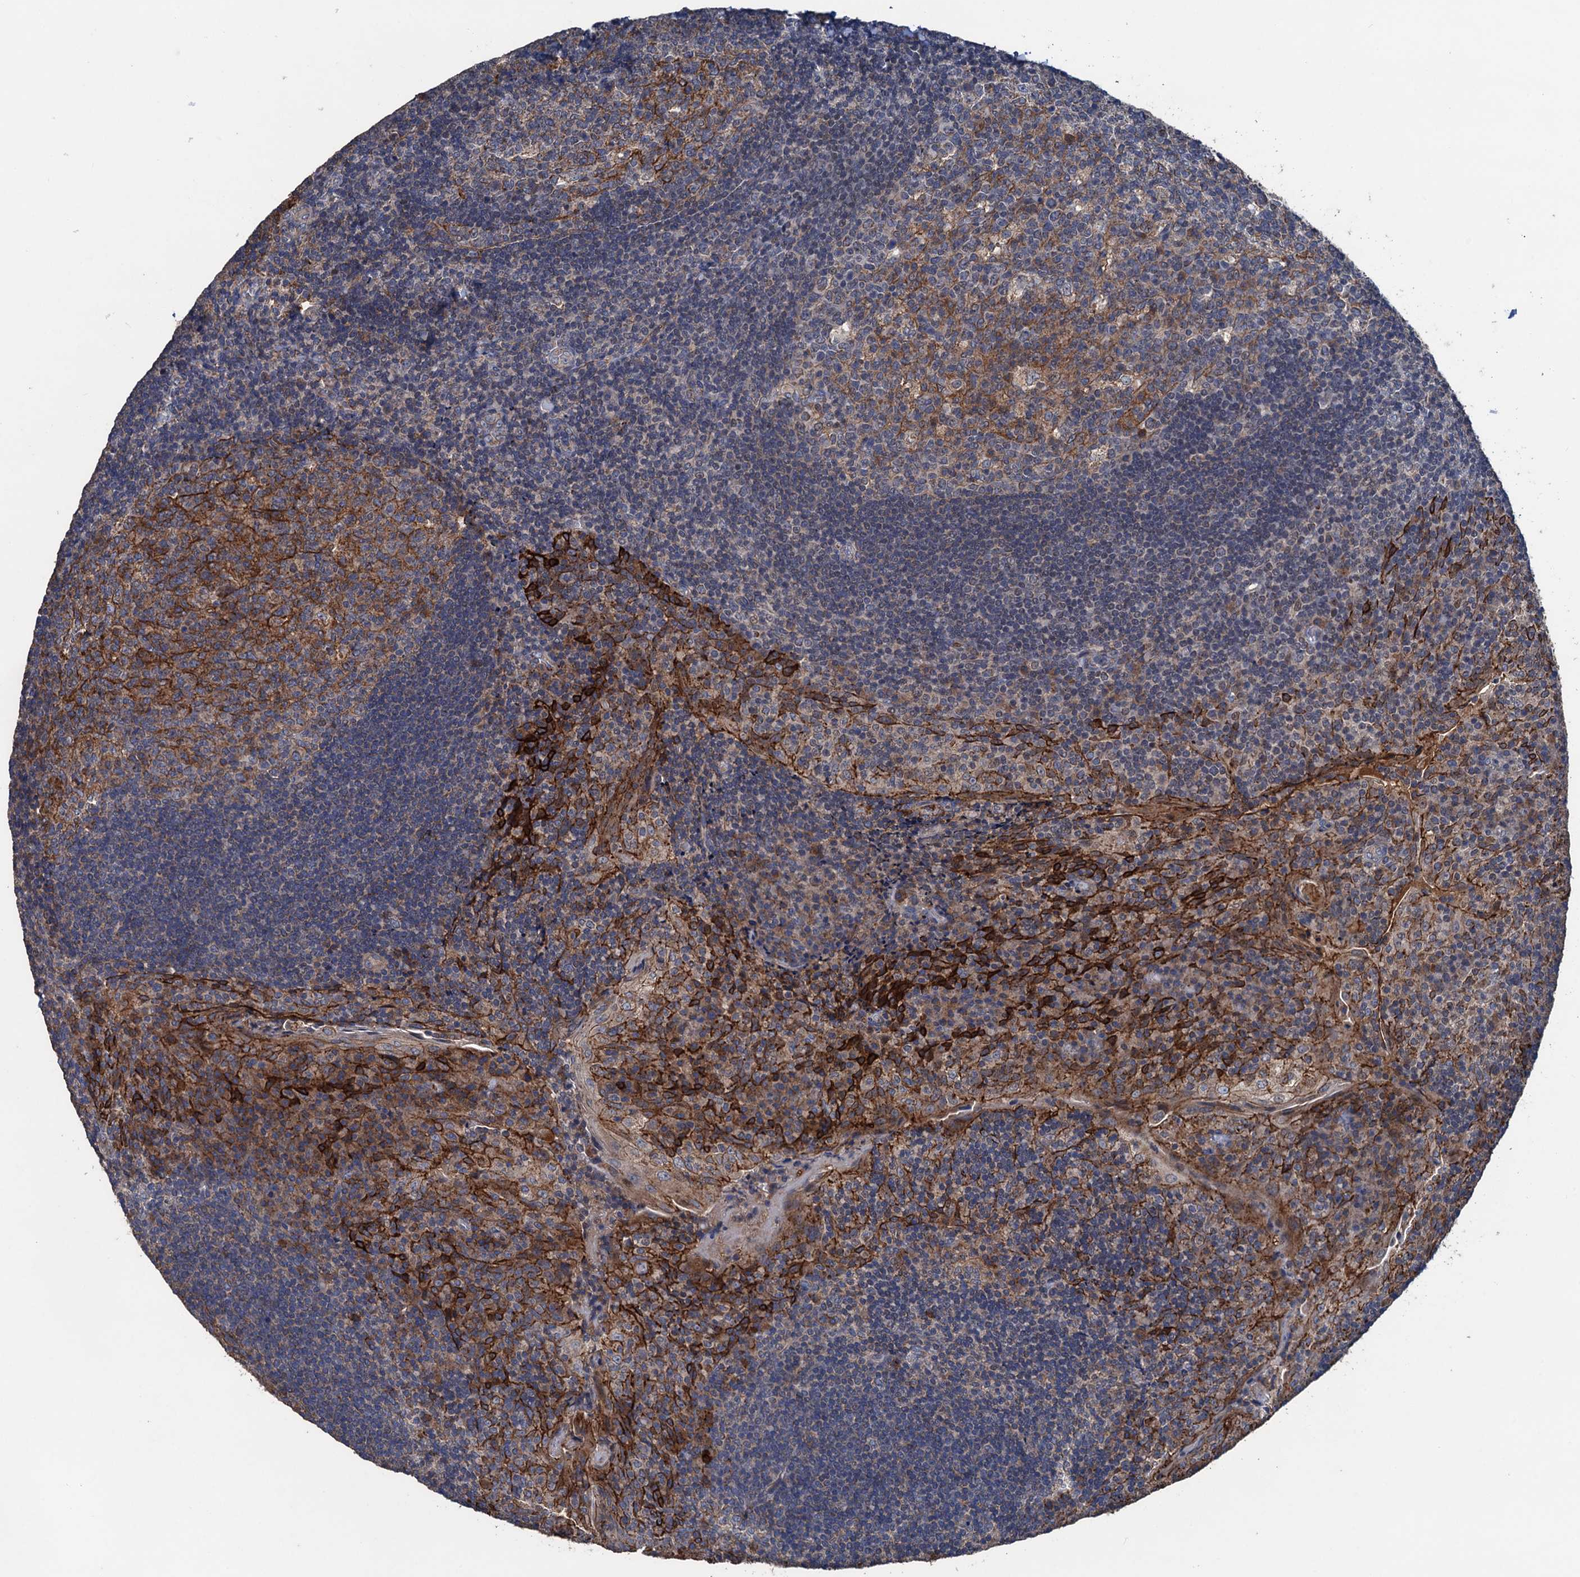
{"staining": {"intensity": "moderate", "quantity": ">75%", "location": "cytoplasmic/membranous"}, "tissue": "tonsil", "cell_type": "Germinal center cells", "image_type": "normal", "snomed": [{"axis": "morphology", "description": "Normal tissue, NOS"}, {"axis": "topography", "description": "Tonsil"}], "caption": "A photomicrograph showing moderate cytoplasmic/membranous positivity in approximately >75% of germinal center cells in unremarkable tonsil, as visualized by brown immunohistochemical staining.", "gene": "DGLUCY", "patient": {"sex": "male", "age": 17}}